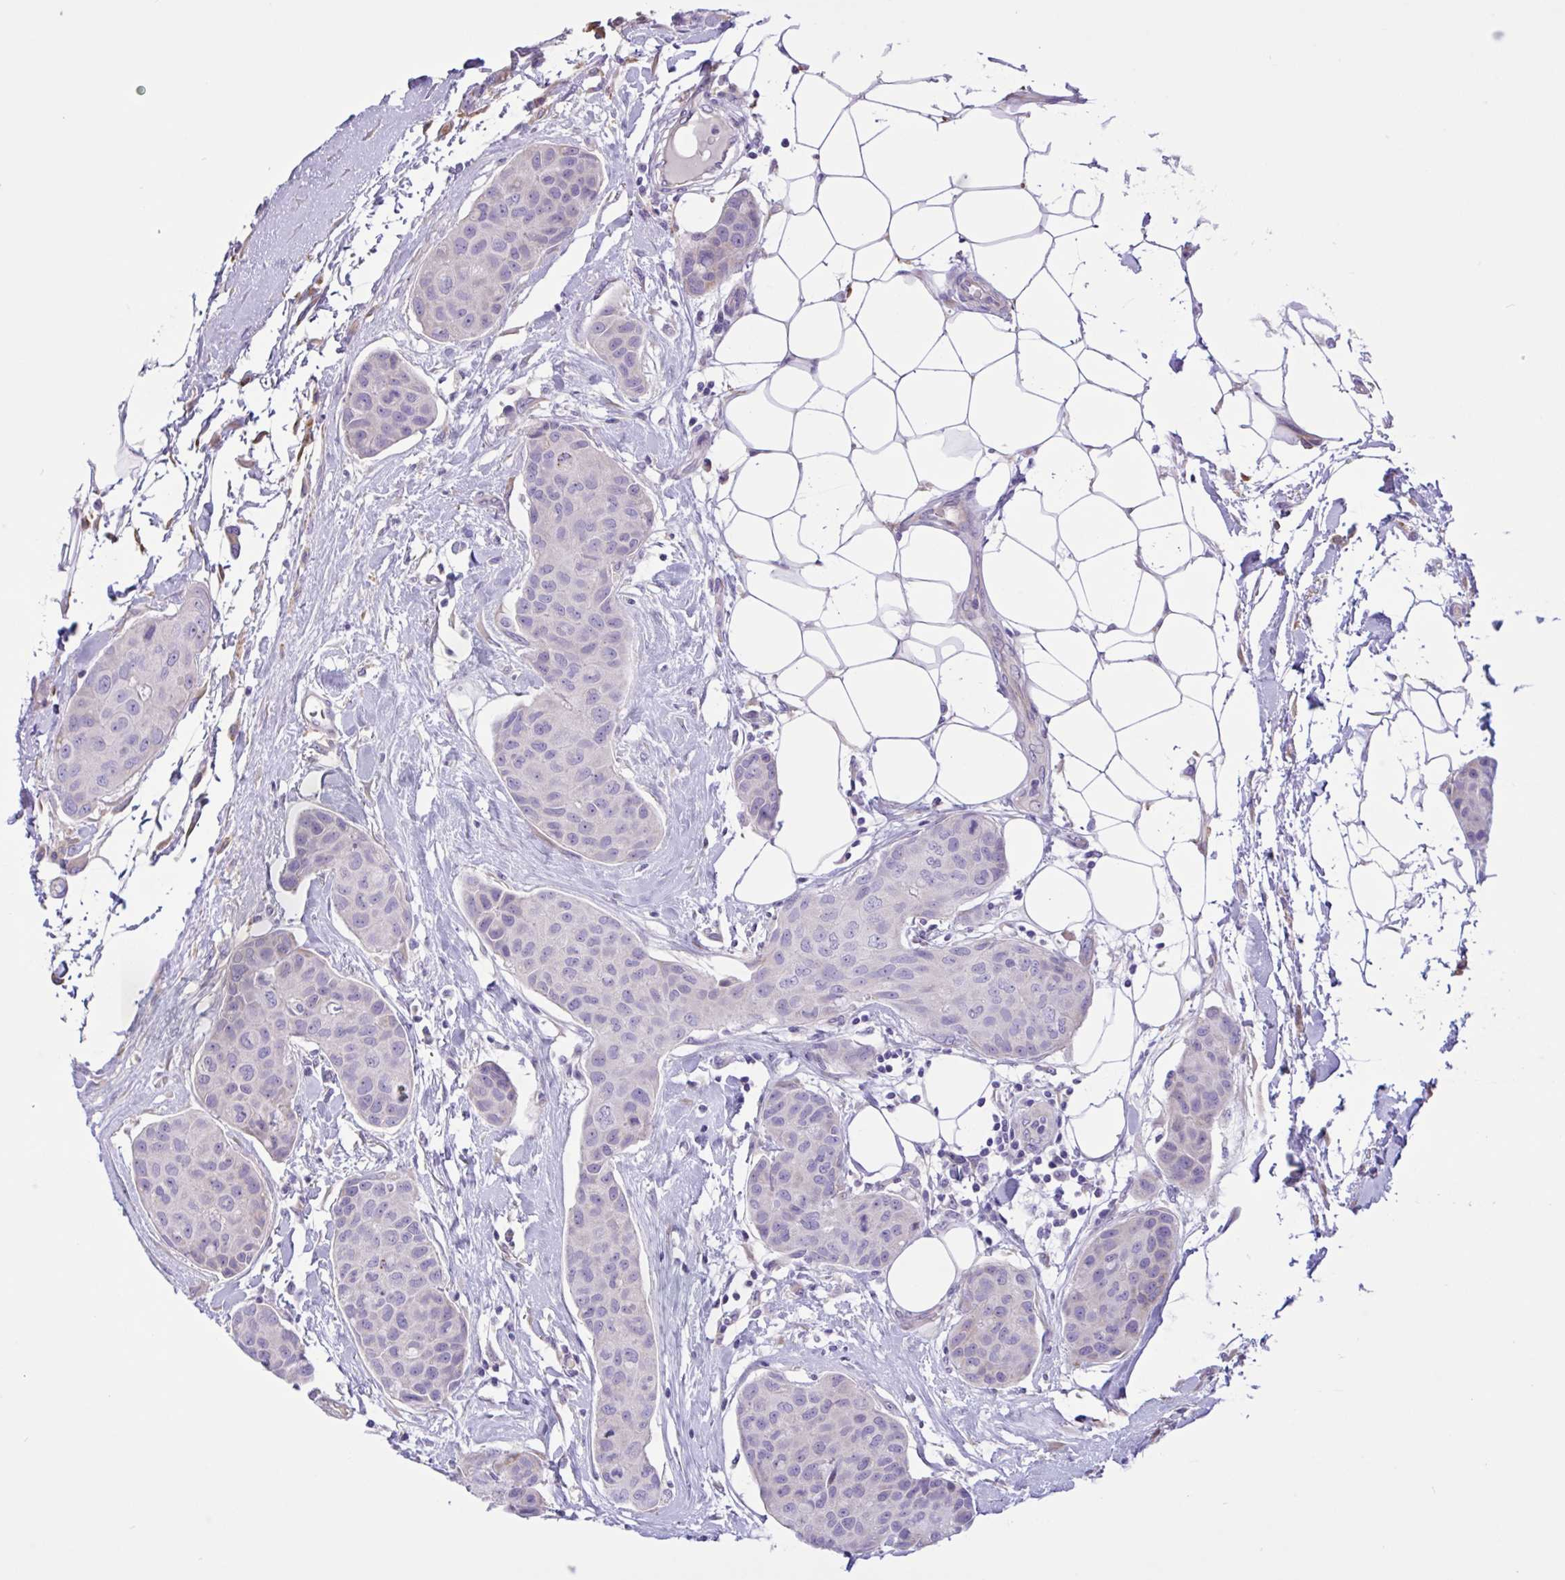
{"staining": {"intensity": "negative", "quantity": "none", "location": "none"}, "tissue": "breast cancer", "cell_type": "Tumor cells", "image_type": "cancer", "snomed": [{"axis": "morphology", "description": "Duct carcinoma"}, {"axis": "topography", "description": "Breast"}, {"axis": "topography", "description": "Lymph node"}], "caption": "DAB (3,3'-diaminobenzidine) immunohistochemical staining of breast cancer (infiltrating ductal carcinoma) reveals no significant expression in tumor cells.", "gene": "DSC3", "patient": {"sex": "female", "age": 80}}